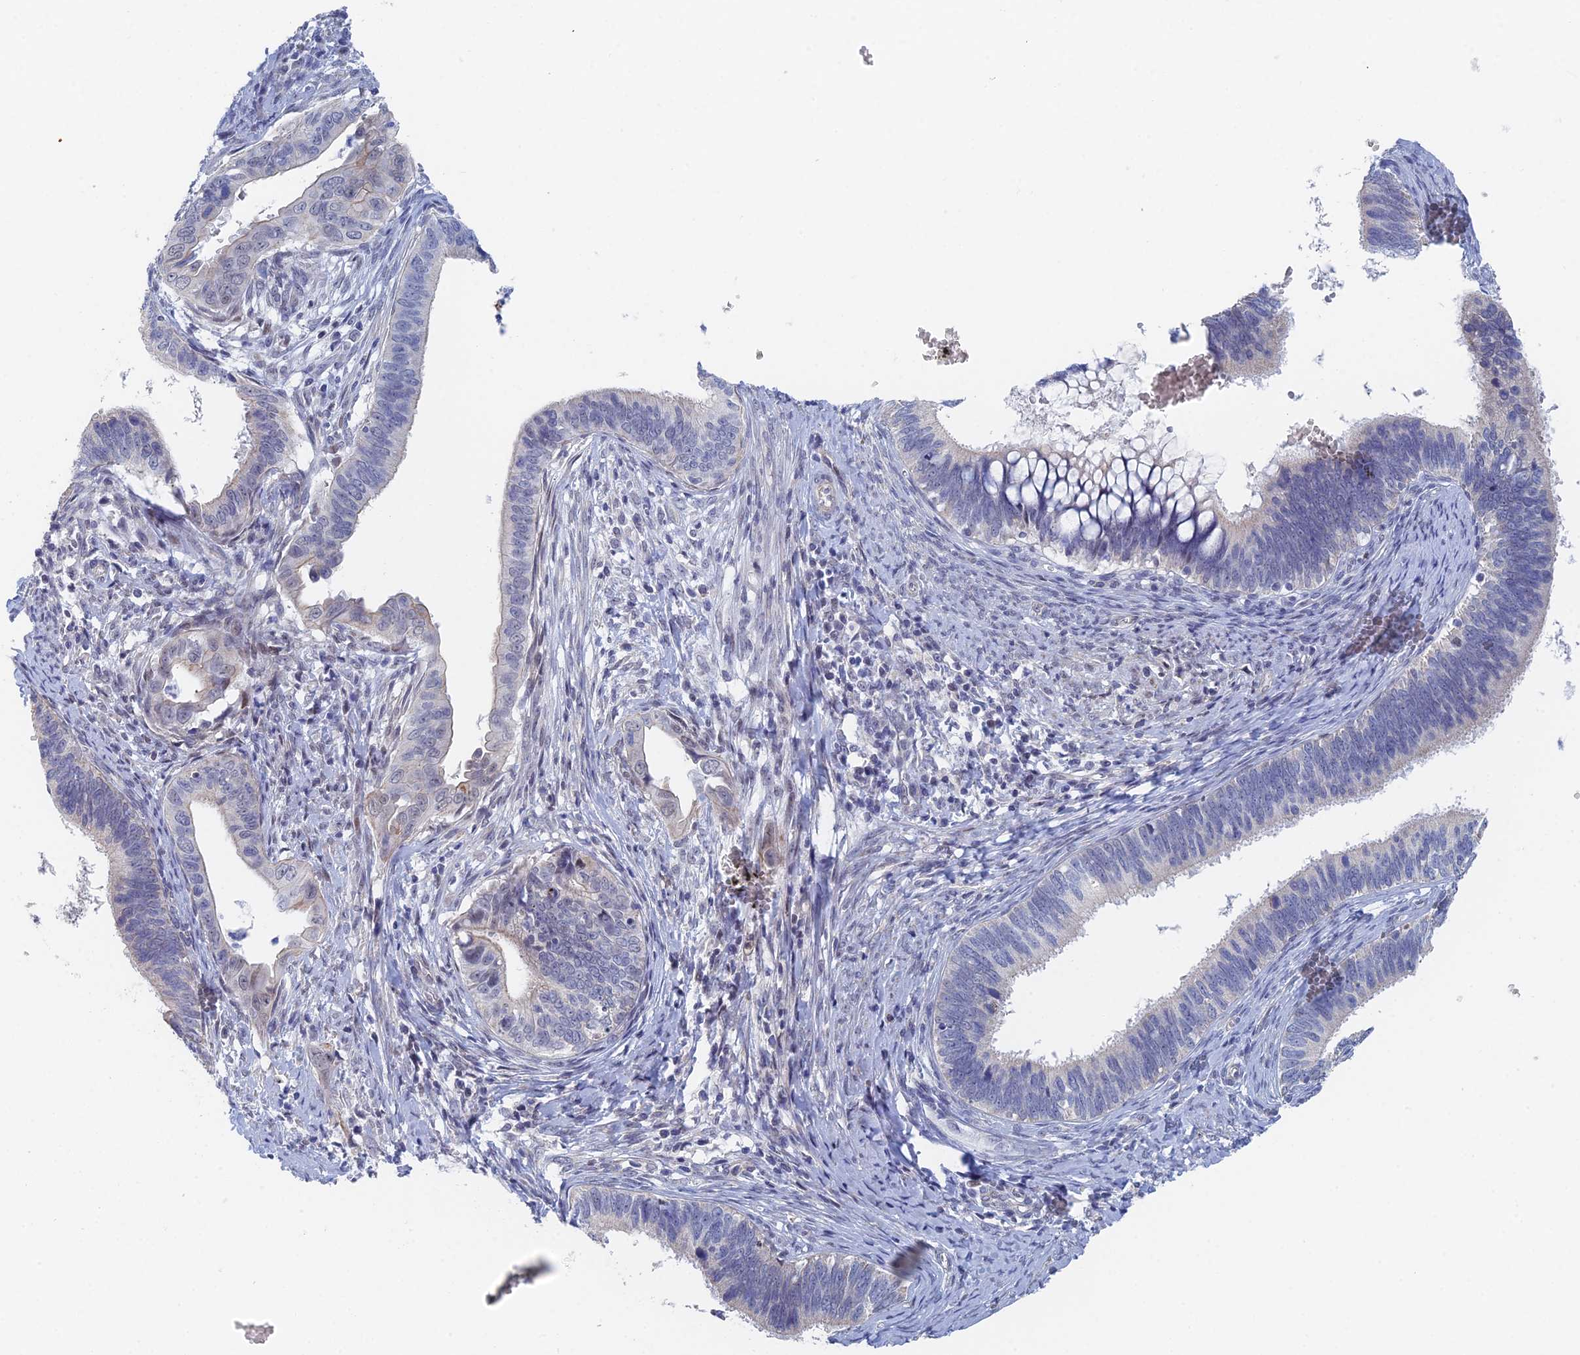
{"staining": {"intensity": "negative", "quantity": "none", "location": "none"}, "tissue": "cervical cancer", "cell_type": "Tumor cells", "image_type": "cancer", "snomed": [{"axis": "morphology", "description": "Adenocarcinoma, NOS"}, {"axis": "topography", "description": "Cervix"}], "caption": "Image shows no protein positivity in tumor cells of cervical adenocarcinoma tissue. Brightfield microscopy of IHC stained with DAB (3,3'-diaminobenzidine) (brown) and hematoxylin (blue), captured at high magnification.", "gene": "GMNC", "patient": {"sex": "female", "age": 42}}